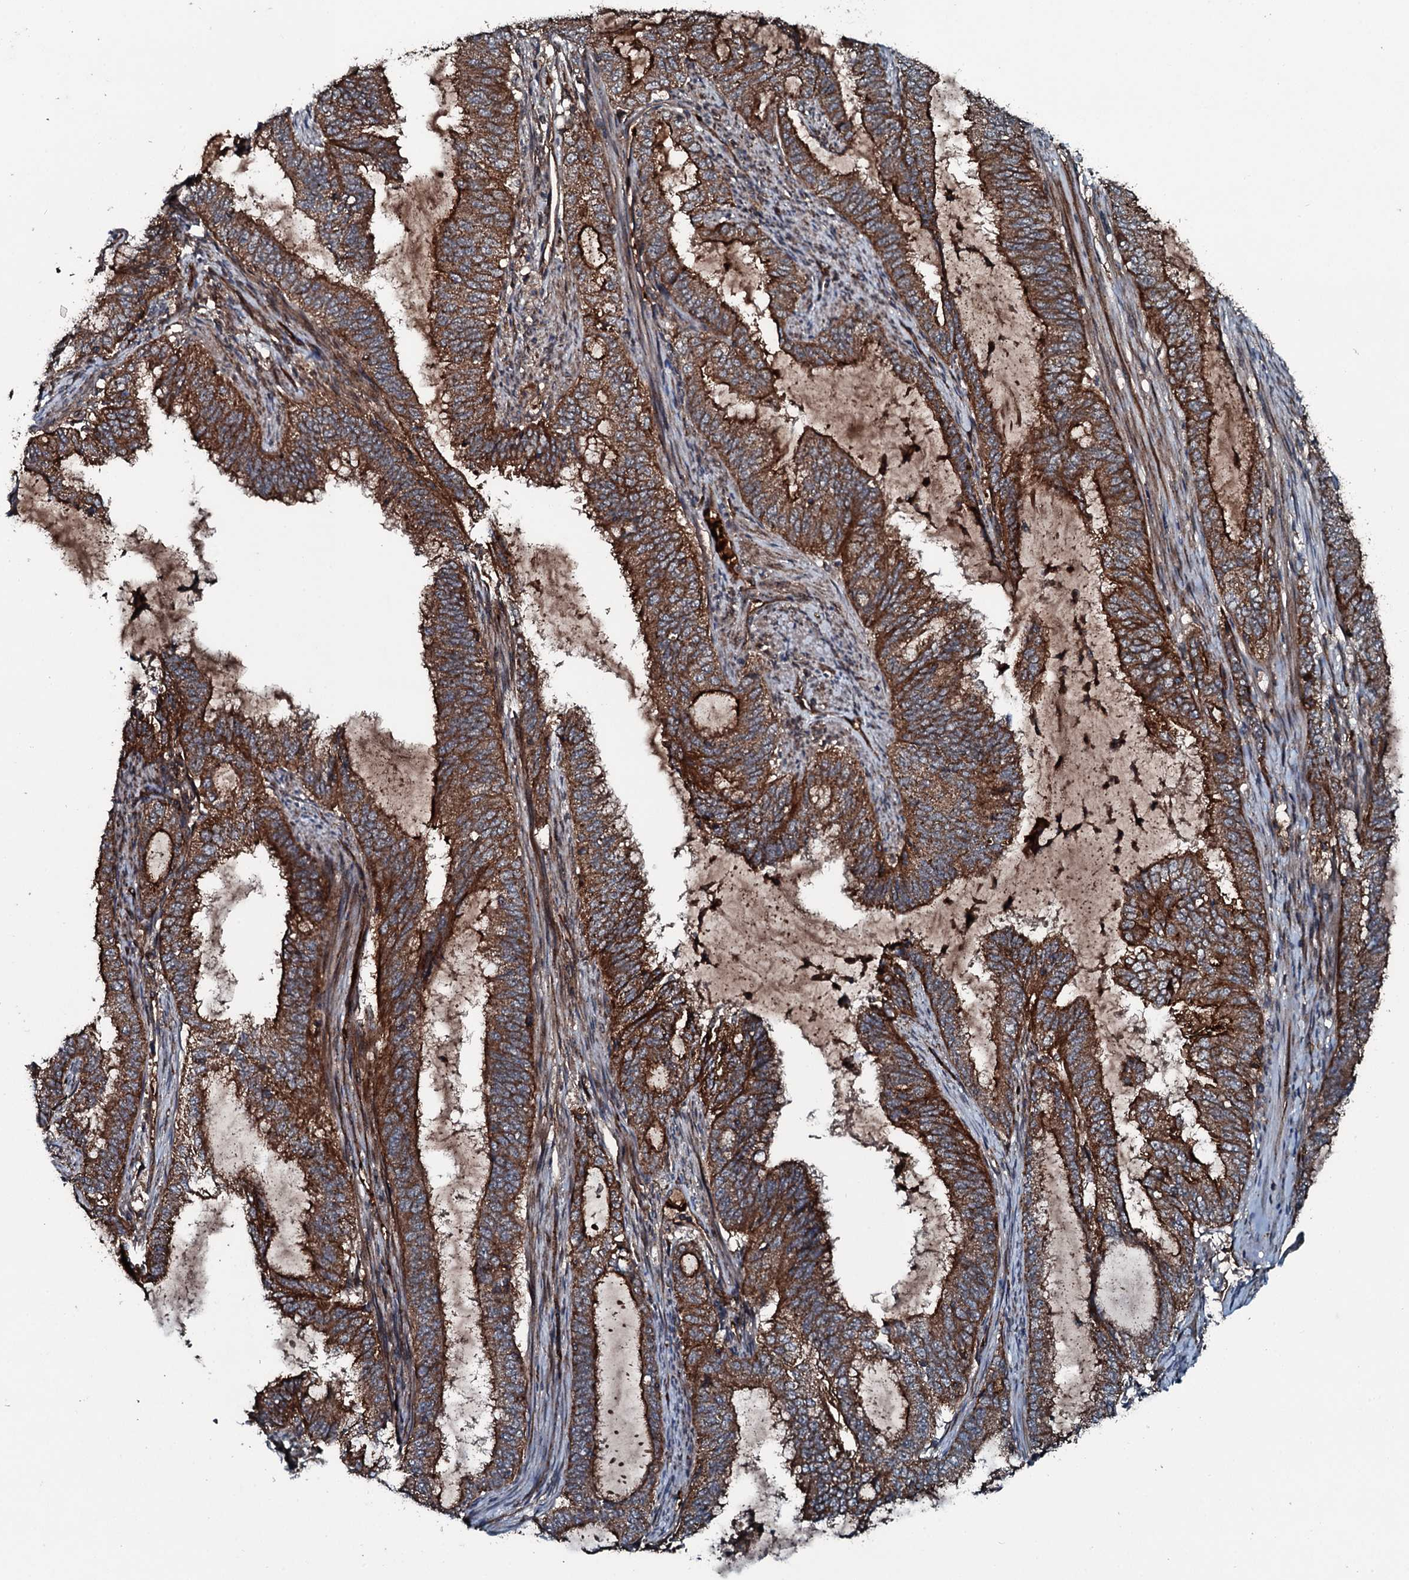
{"staining": {"intensity": "strong", "quantity": ">75%", "location": "cytoplasmic/membranous"}, "tissue": "endometrial cancer", "cell_type": "Tumor cells", "image_type": "cancer", "snomed": [{"axis": "morphology", "description": "Adenocarcinoma, NOS"}, {"axis": "topography", "description": "Endometrium"}], "caption": "DAB (3,3'-diaminobenzidine) immunohistochemical staining of human adenocarcinoma (endometrial) displays strong cytoplasmic/membranous protein staining in about >75% of tumor cells.", "gene": "TRIM7", "patient": {"sex": "female", "age": 51}}